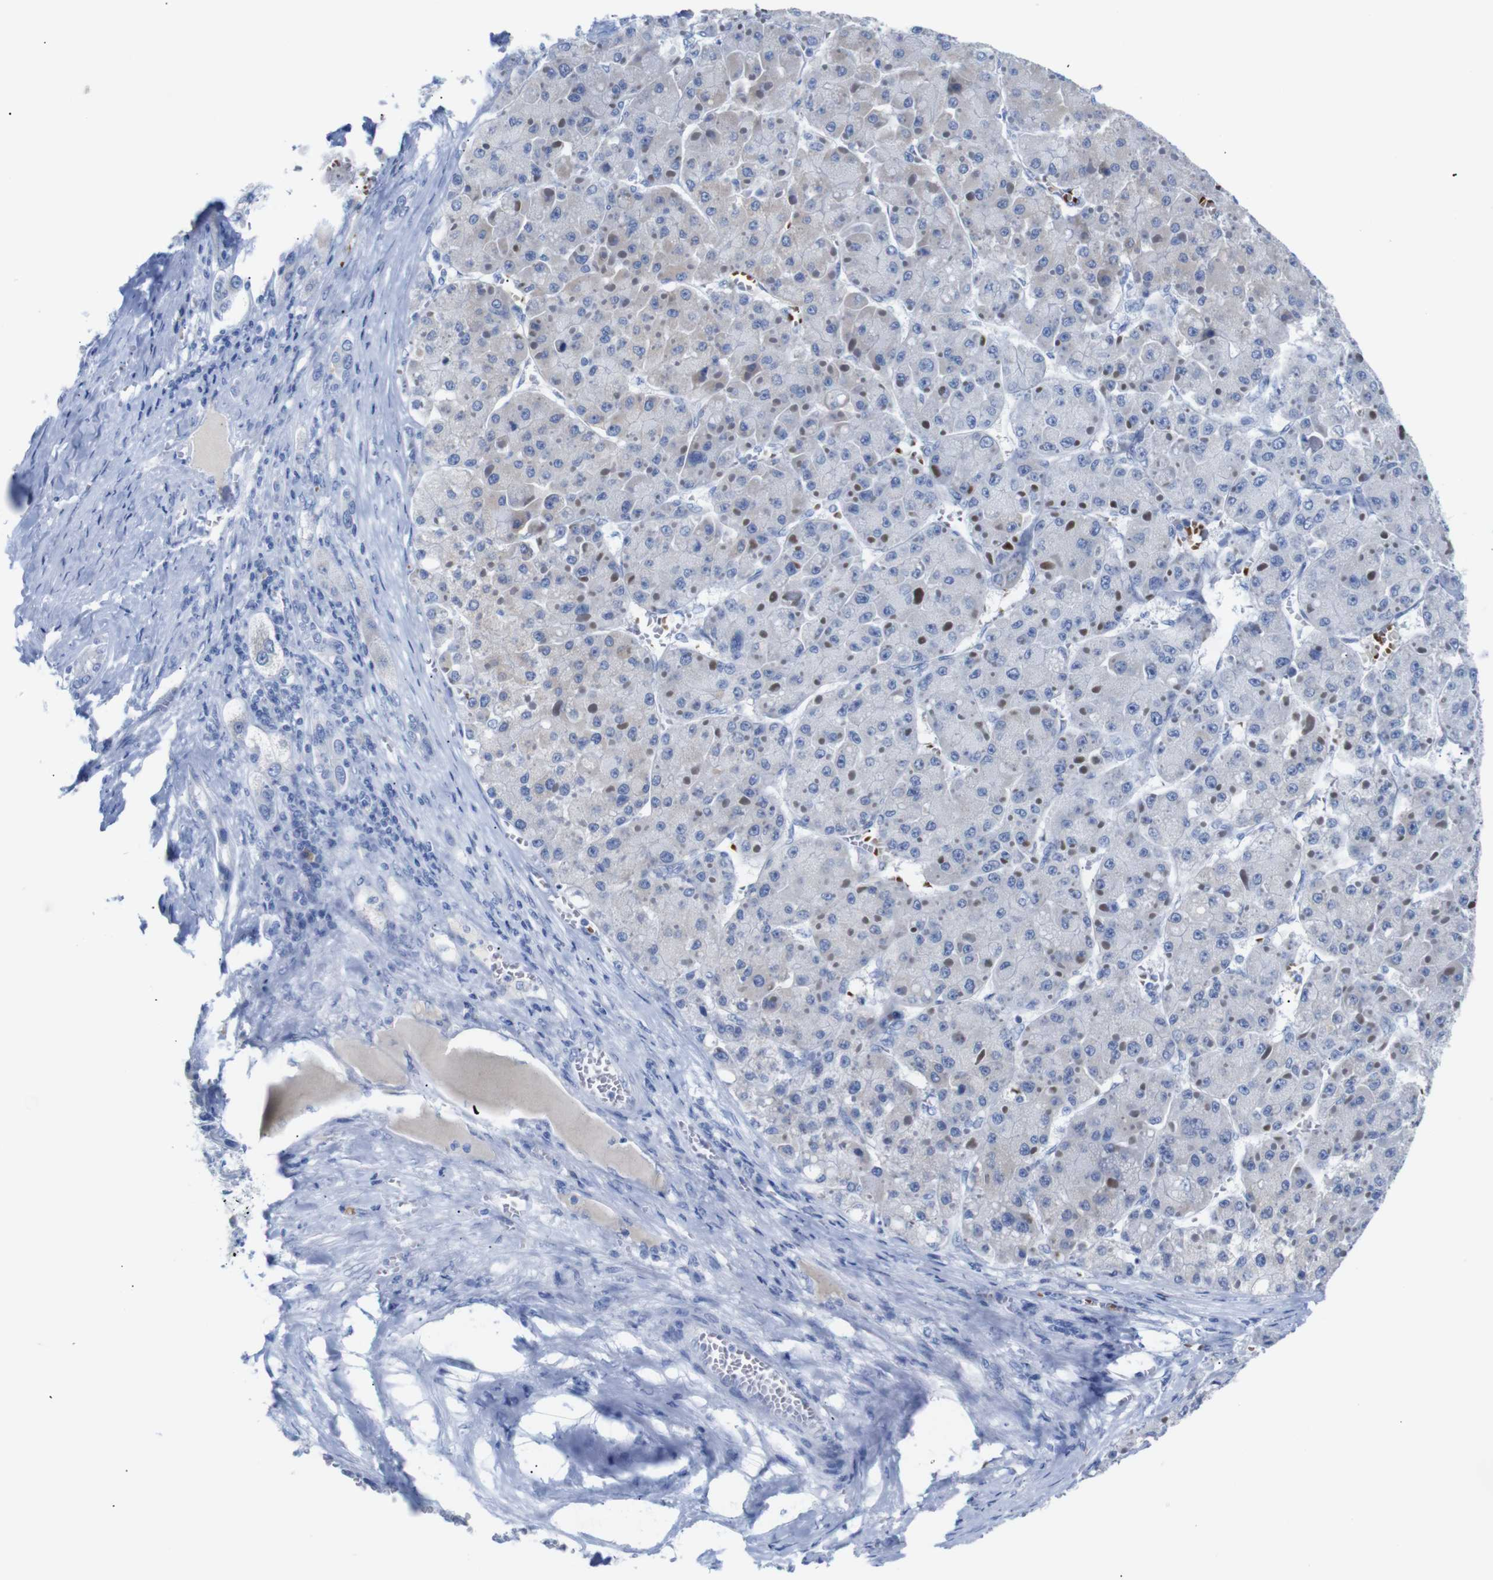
{"staining": {"intensity": "negative", "quantity": "none", "location": "none"}, "tissue": "liver cancer", "cell_type": "Tumor cells", "image_type": "cancer", "snomed": [{"axis": "morphology", "description": "Carcinoma, Hepatocellular, NOS"}, {"axis": "topography", "description": "Liver"}], "caption": "The immunohistochemistry image has no significant positivity in tumor cells of hepatocellular carcinoma (liver) tissue.", "gene": "ERVMER34-1", "patient": {"sex": "female", "age": 73}}